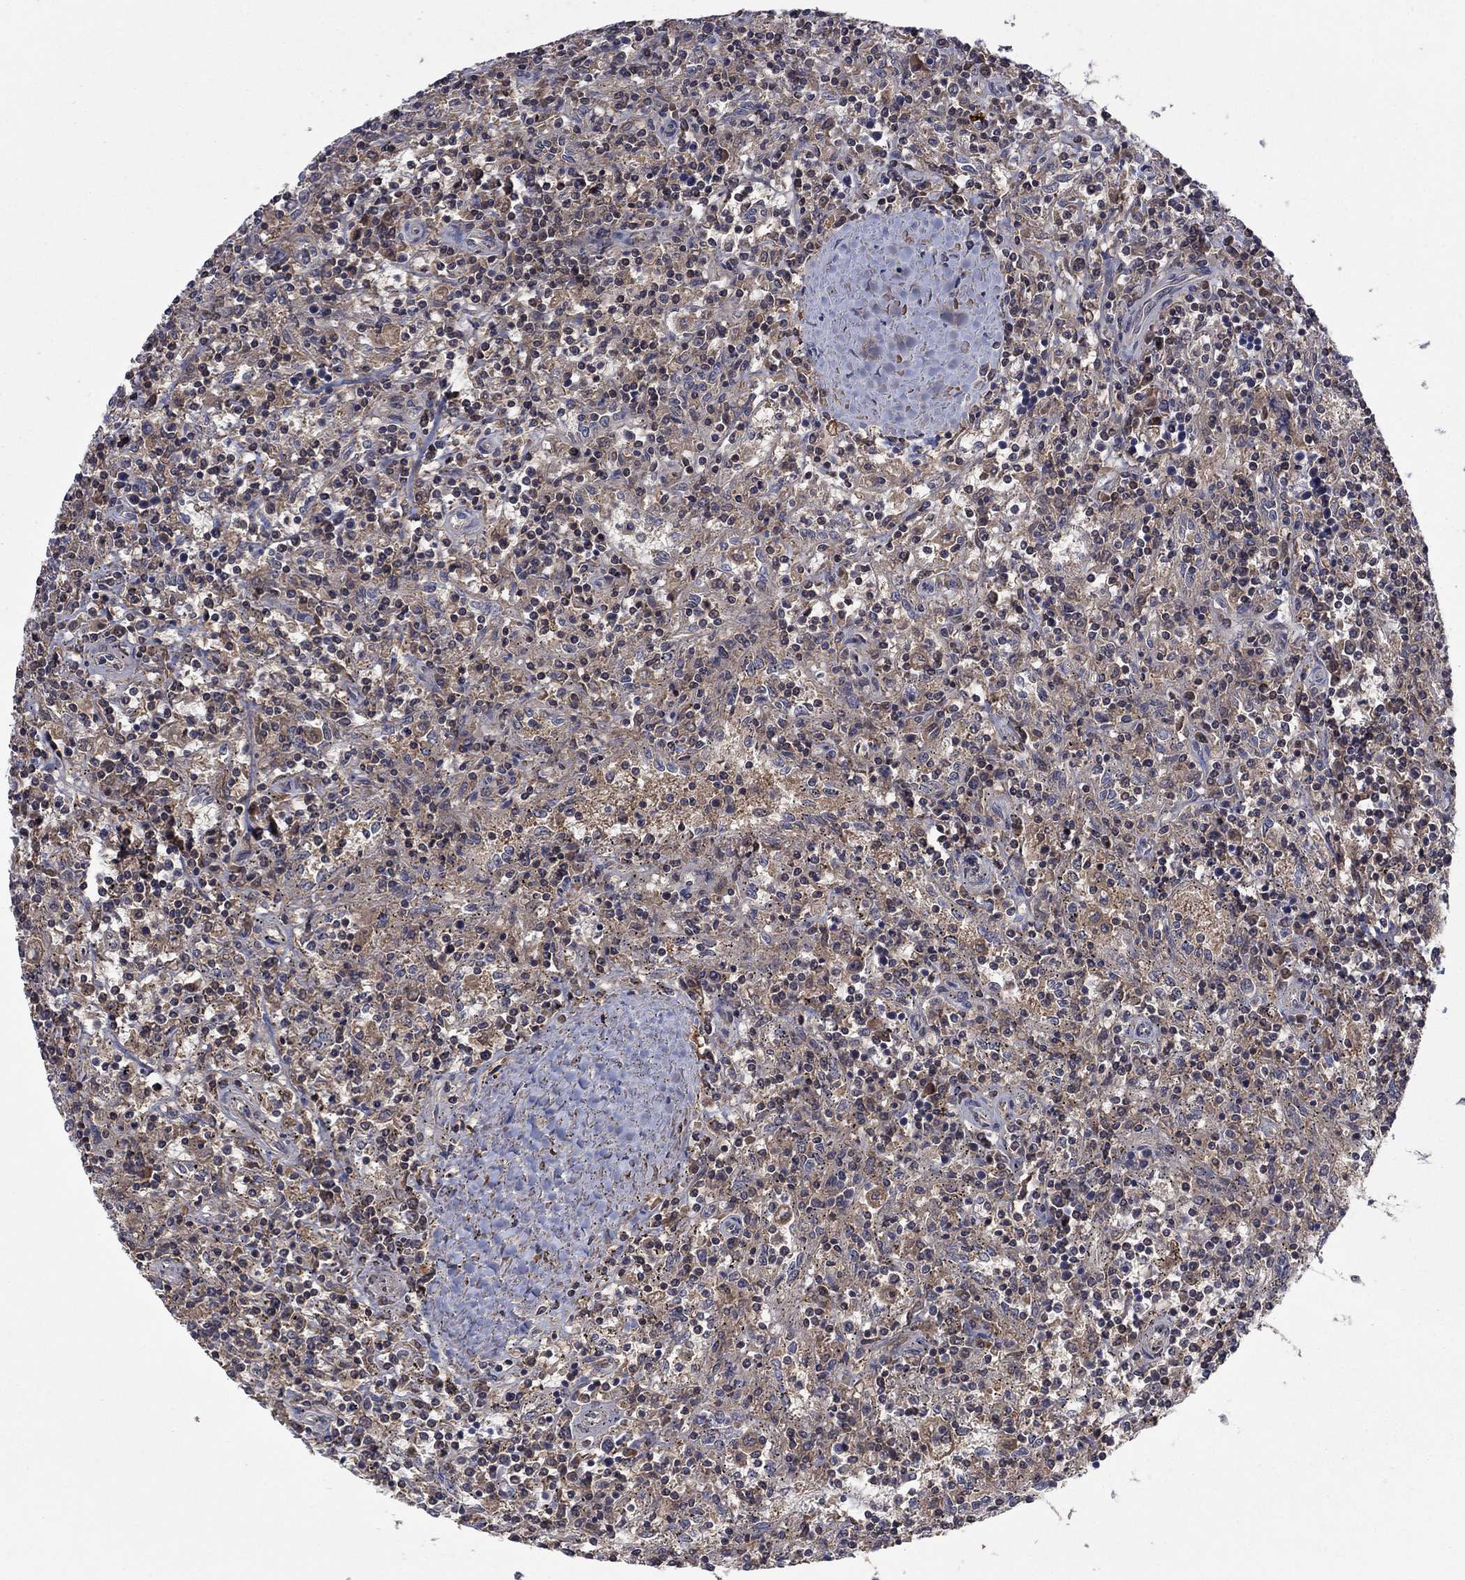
{"staining": {"intensity": "negative", "quantity": "none", "location": "none"}, "tissue": "lymphoma", "cell_type": "Tumor cells", "image_type": "cancer", "snomed": [{"axis": "morphology", "description": "Malignant lymphoma, non-Hodgkin's type, Low grade"}, {"axis": "topography", "description": "Spleen"}], "caption": "Human malignant lymphoma, non-Hodgkin's type (low-grade) stained for a protein using immunohistochemistry (IHC) demonstrates no positivity in tumor cells.", "gene": "IAH1", "patient": {"sex": "male", "age": 62}}